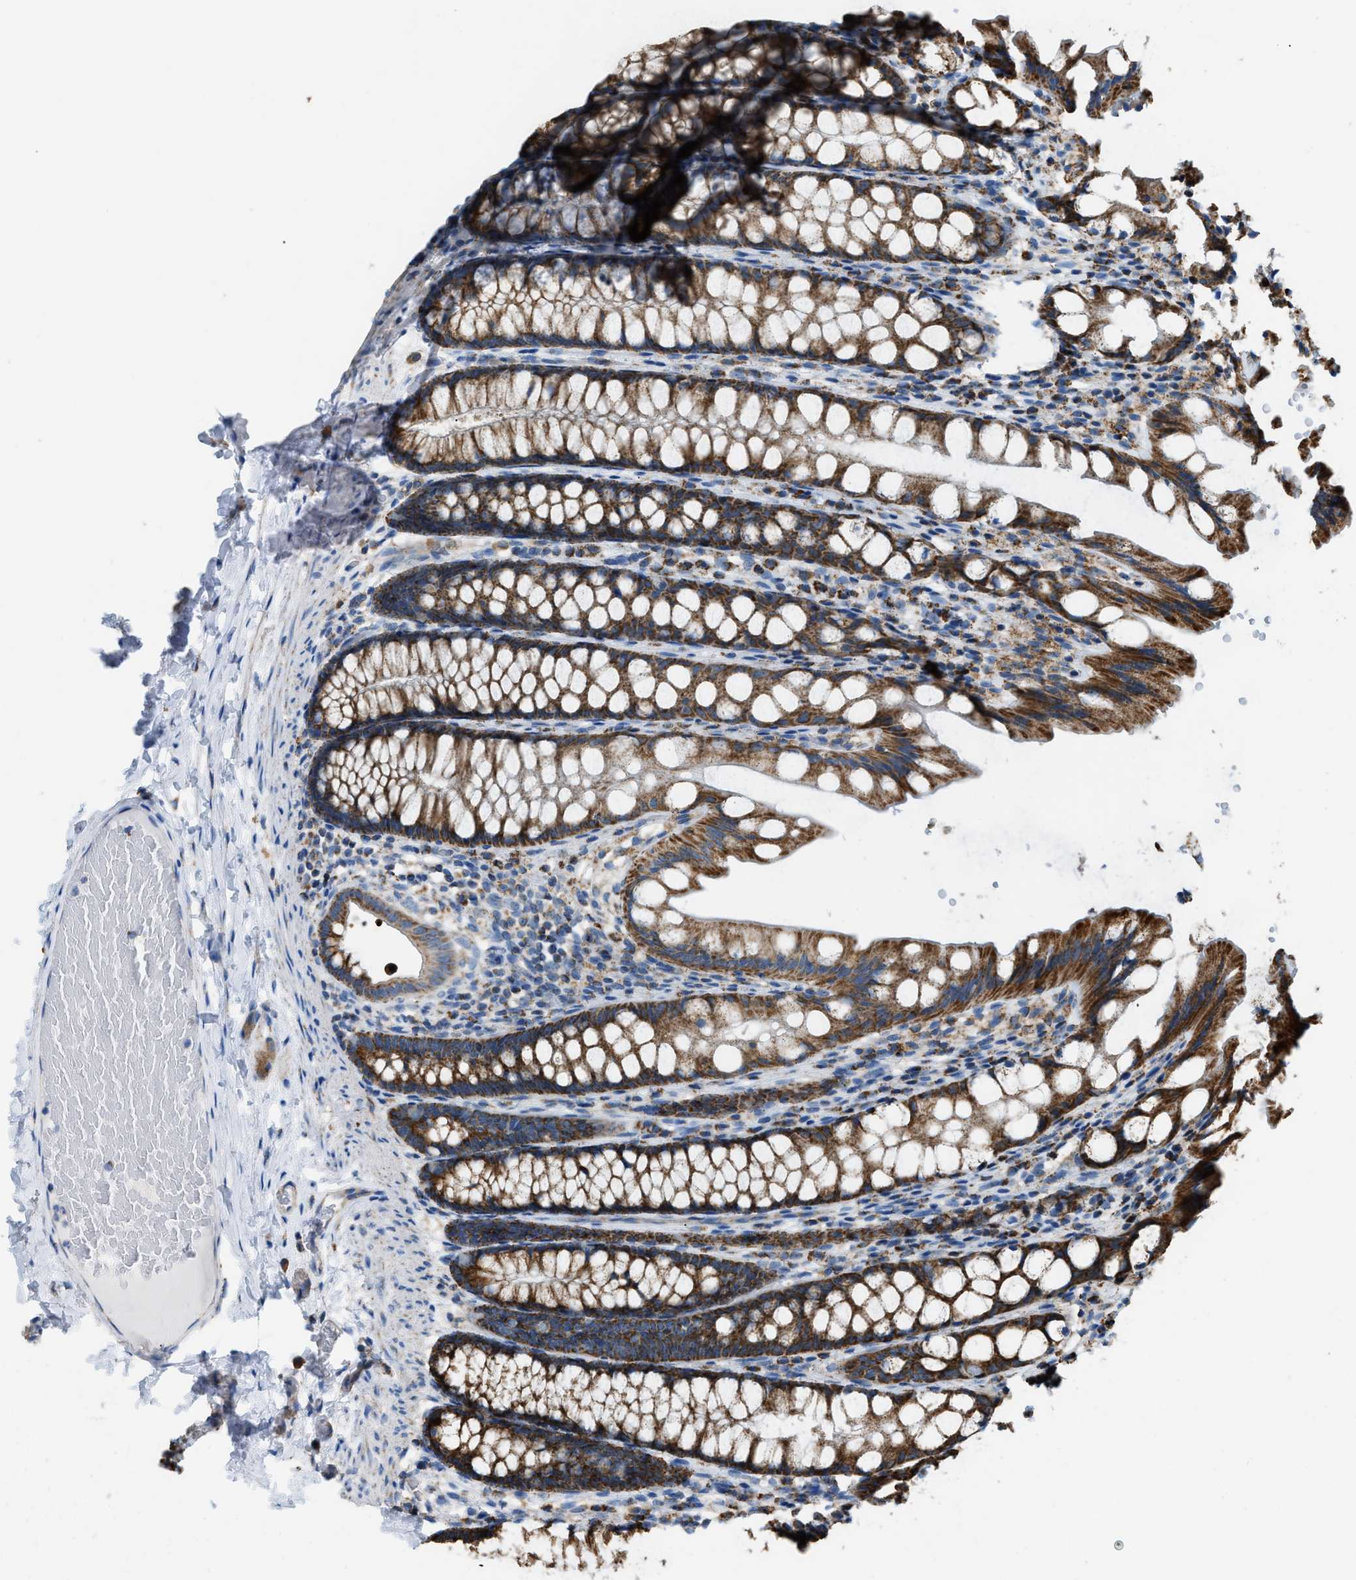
{"staining": {"intensity": "negative", "quantity": "none", "location": "none"}, "tissue": "colon", "cell_type": "Endothelial cells", "image_type": "normal", "snomed": [{"axis": "morphology", "description": "Normal tissue, NOS"}, {"axis": "topography", "description": "Colon"}], "caption": "An immunohistochemistry (IHC) photomicrograph of benign colon is shown. There is no staining in endothelial cells of colon.", "gene": "ETFB", "patient": {"sex": "male", "age": 47}}